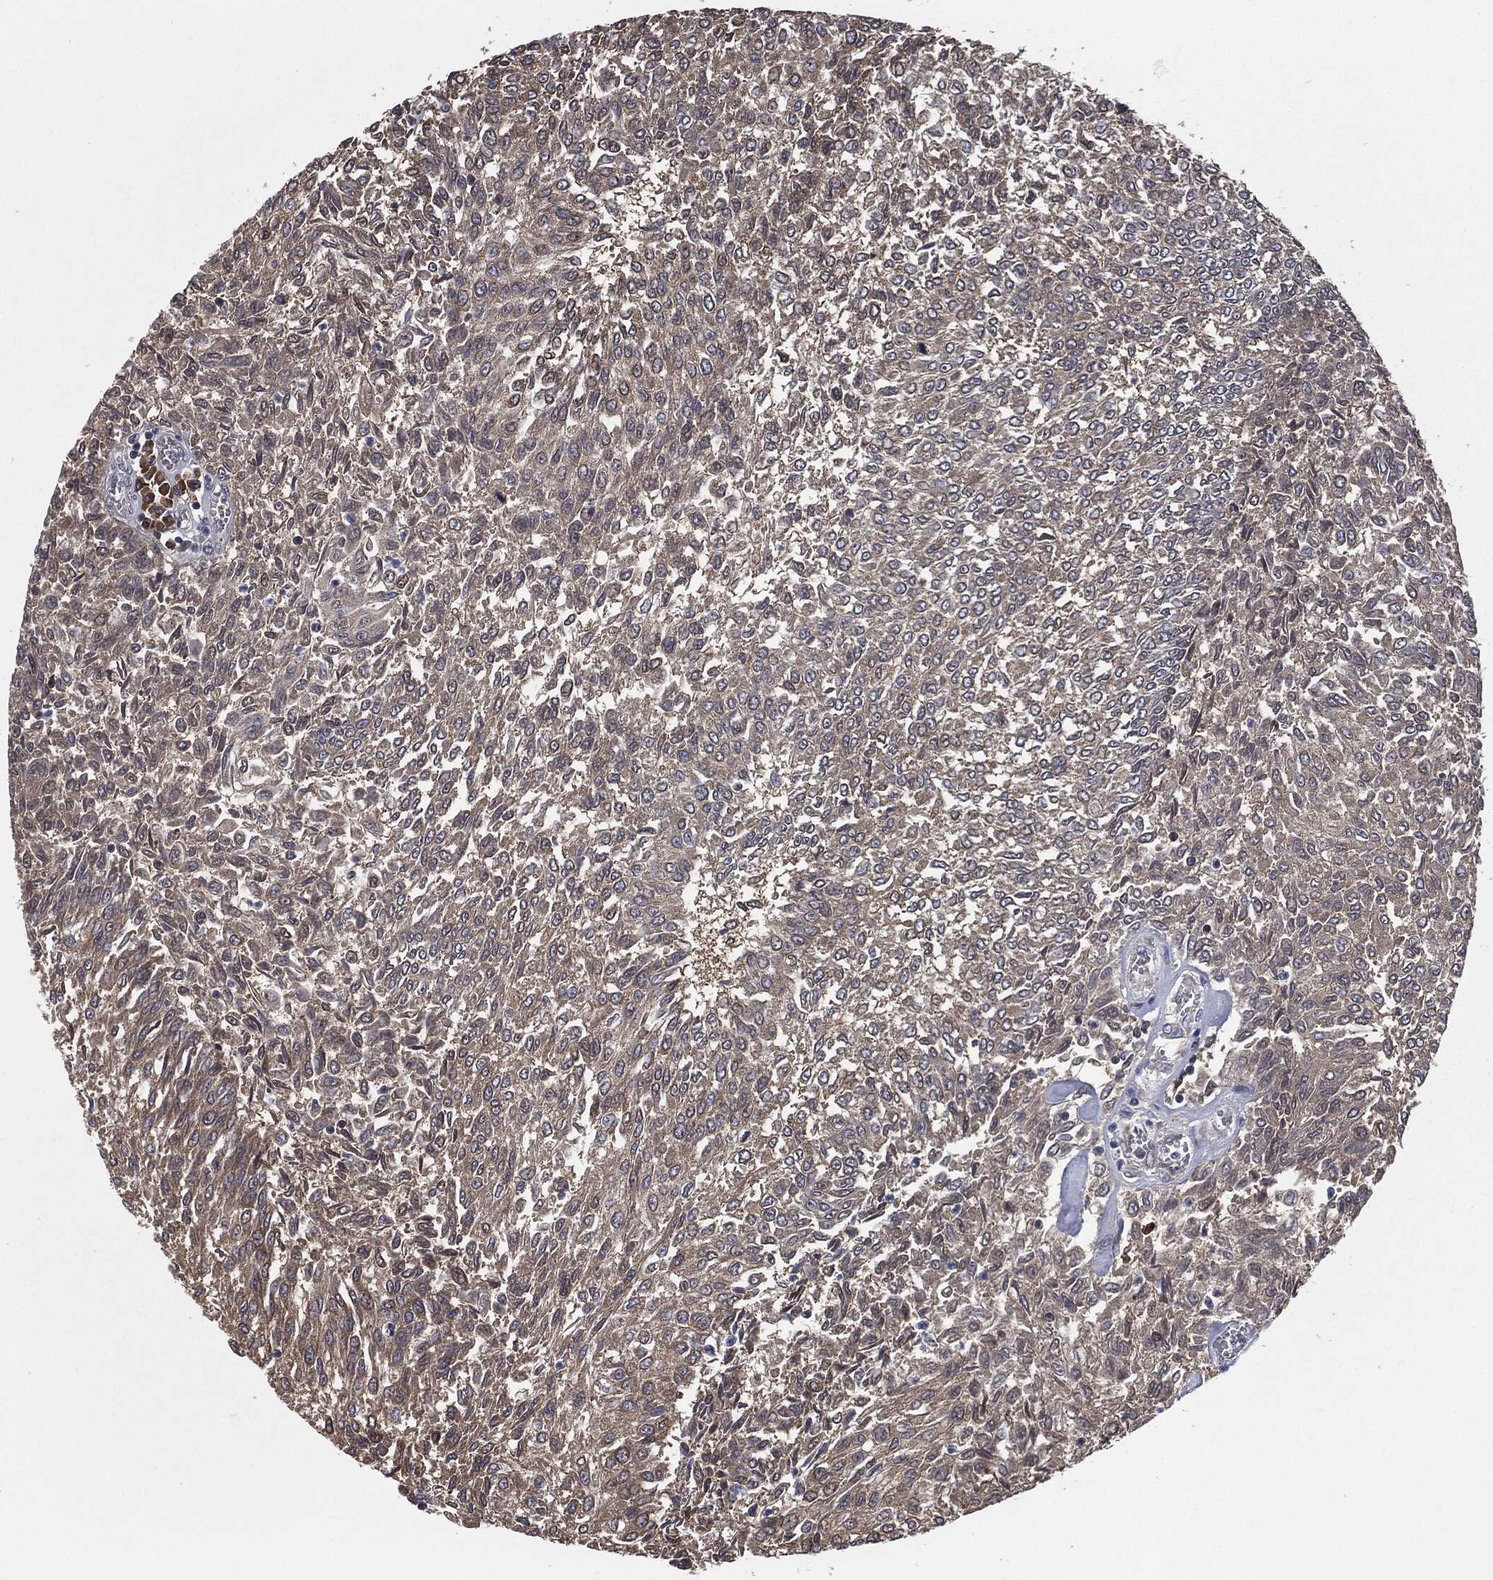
{"staining": {"intensity": "weak", "quantity": "25%-75%", "location": "cytoplasmic/membranous"}, "tissue": "urothelial cancer", "cell_type": "Tumor cells", "image_type": "cancer", "snomed": [{"axis": "morphology", "description": "Urothelial carcinoma, Low grade"}, {"axis": "topography", "description": "Urinary bladder"}], "caption": "DAB immunohistochemical staining of human urothelial cancer reveals weak cytoplasmic/membranous protein expression in approximately 25%-75% of tumor cells.", "gene": "PRDX4", "patient": {"sex": "male", "age": 78}}